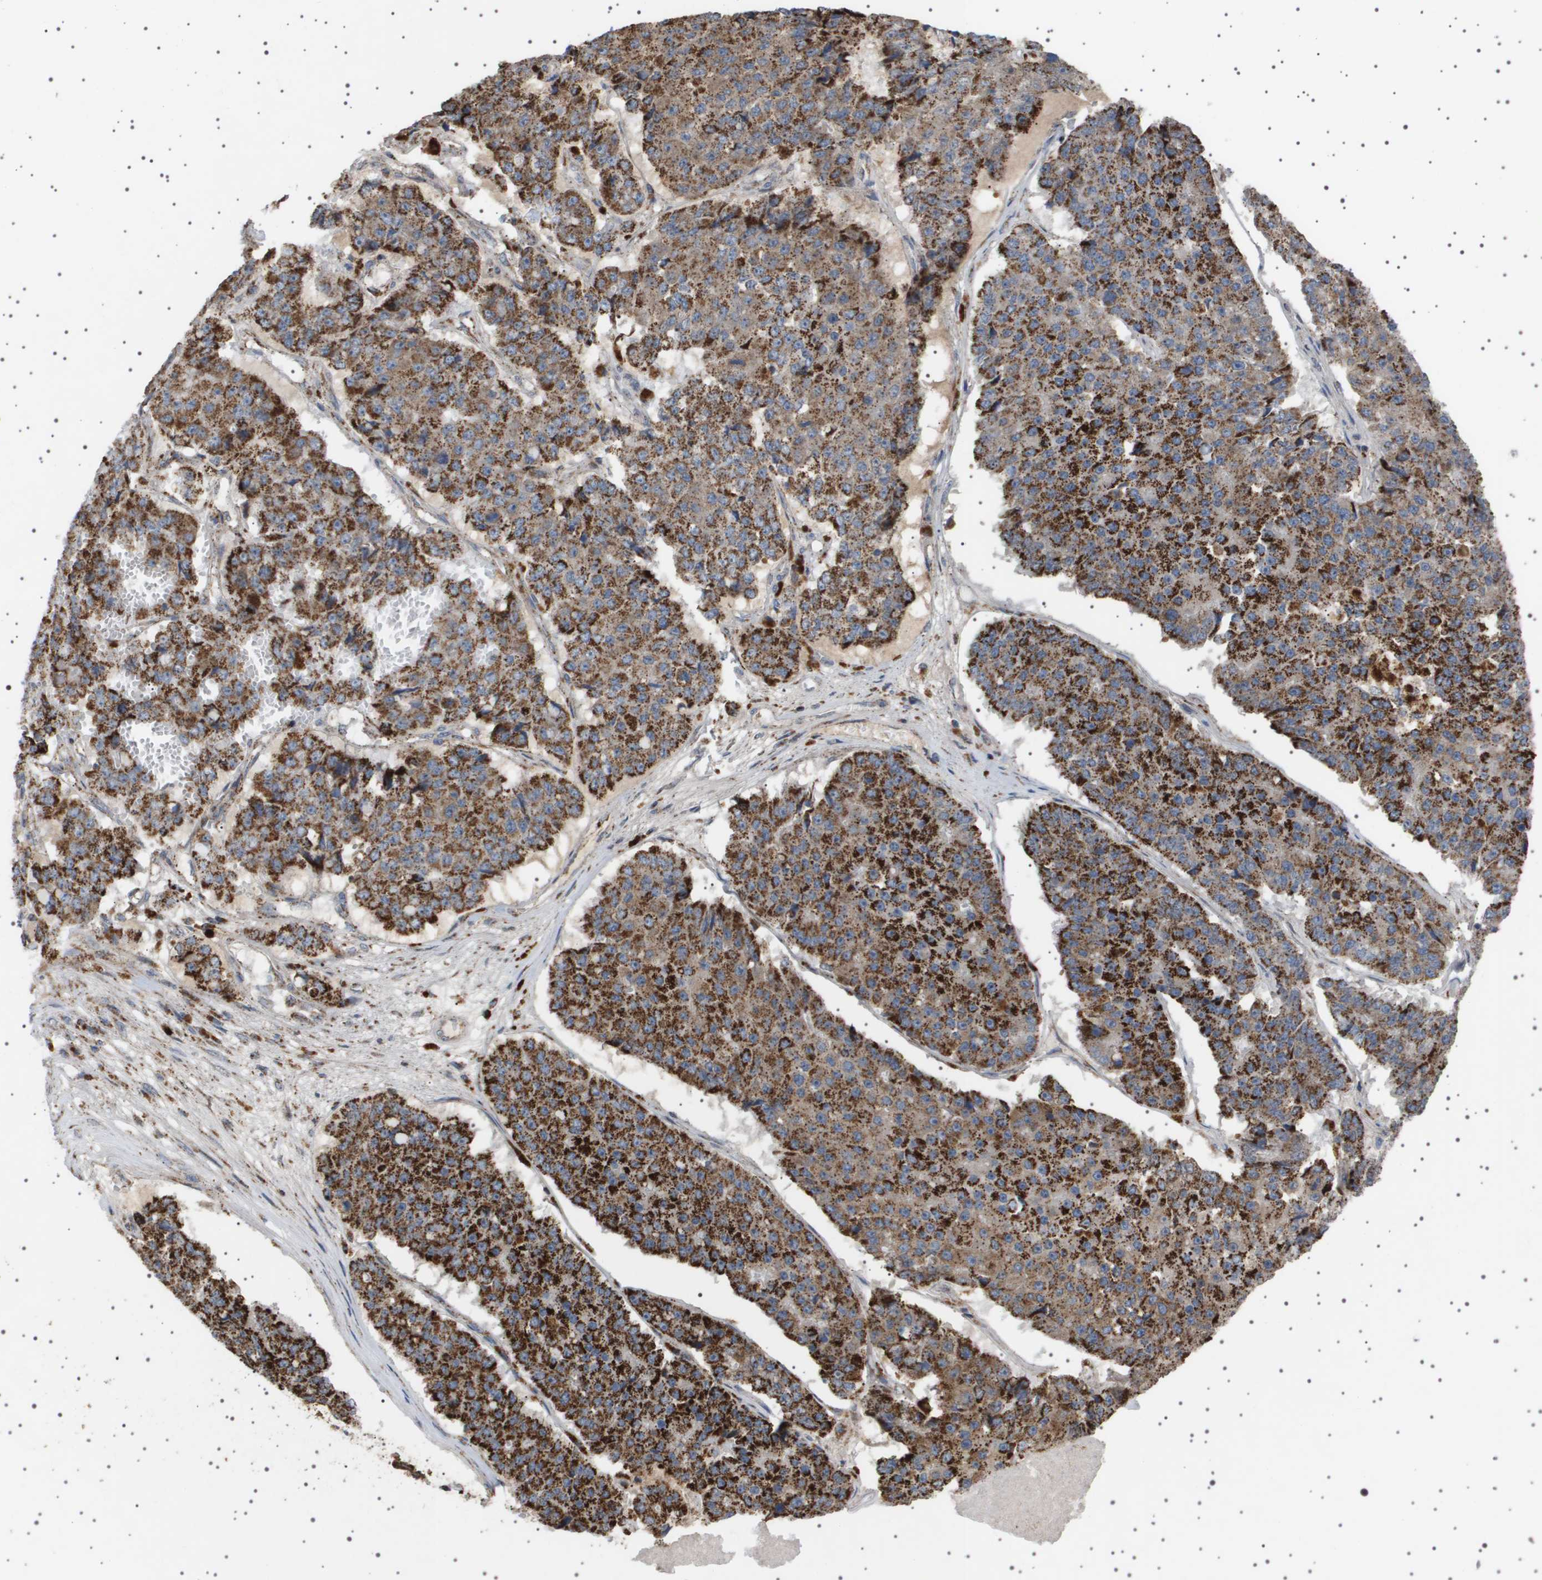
{"staining": {"intensity": "strong", "quantity": ">75%", "location": "cytoplasmic/membranous"}, "tissue": "pancreatic cancer", "cell_type": "Tumor cells", "image_type": "cancer", "snomed": [{"axis": "morphology", "description": "Adenocarcinoma, NOS"}, {"axis": "topography", "description": "Pancreas"}], "caption": "Immunohistochemistry (IHC) (DAB (3,3'-diaminobenzidine)) staining of pancreatic cancer exhibits strong cytoplasmic/membranous protein positivity in approximately >75% of tumor cells. The protein is shown in brown color, while the nuclei are stained blue.", "gene": "UBXN8", "patient": {"sex": "male", "age": 50}}